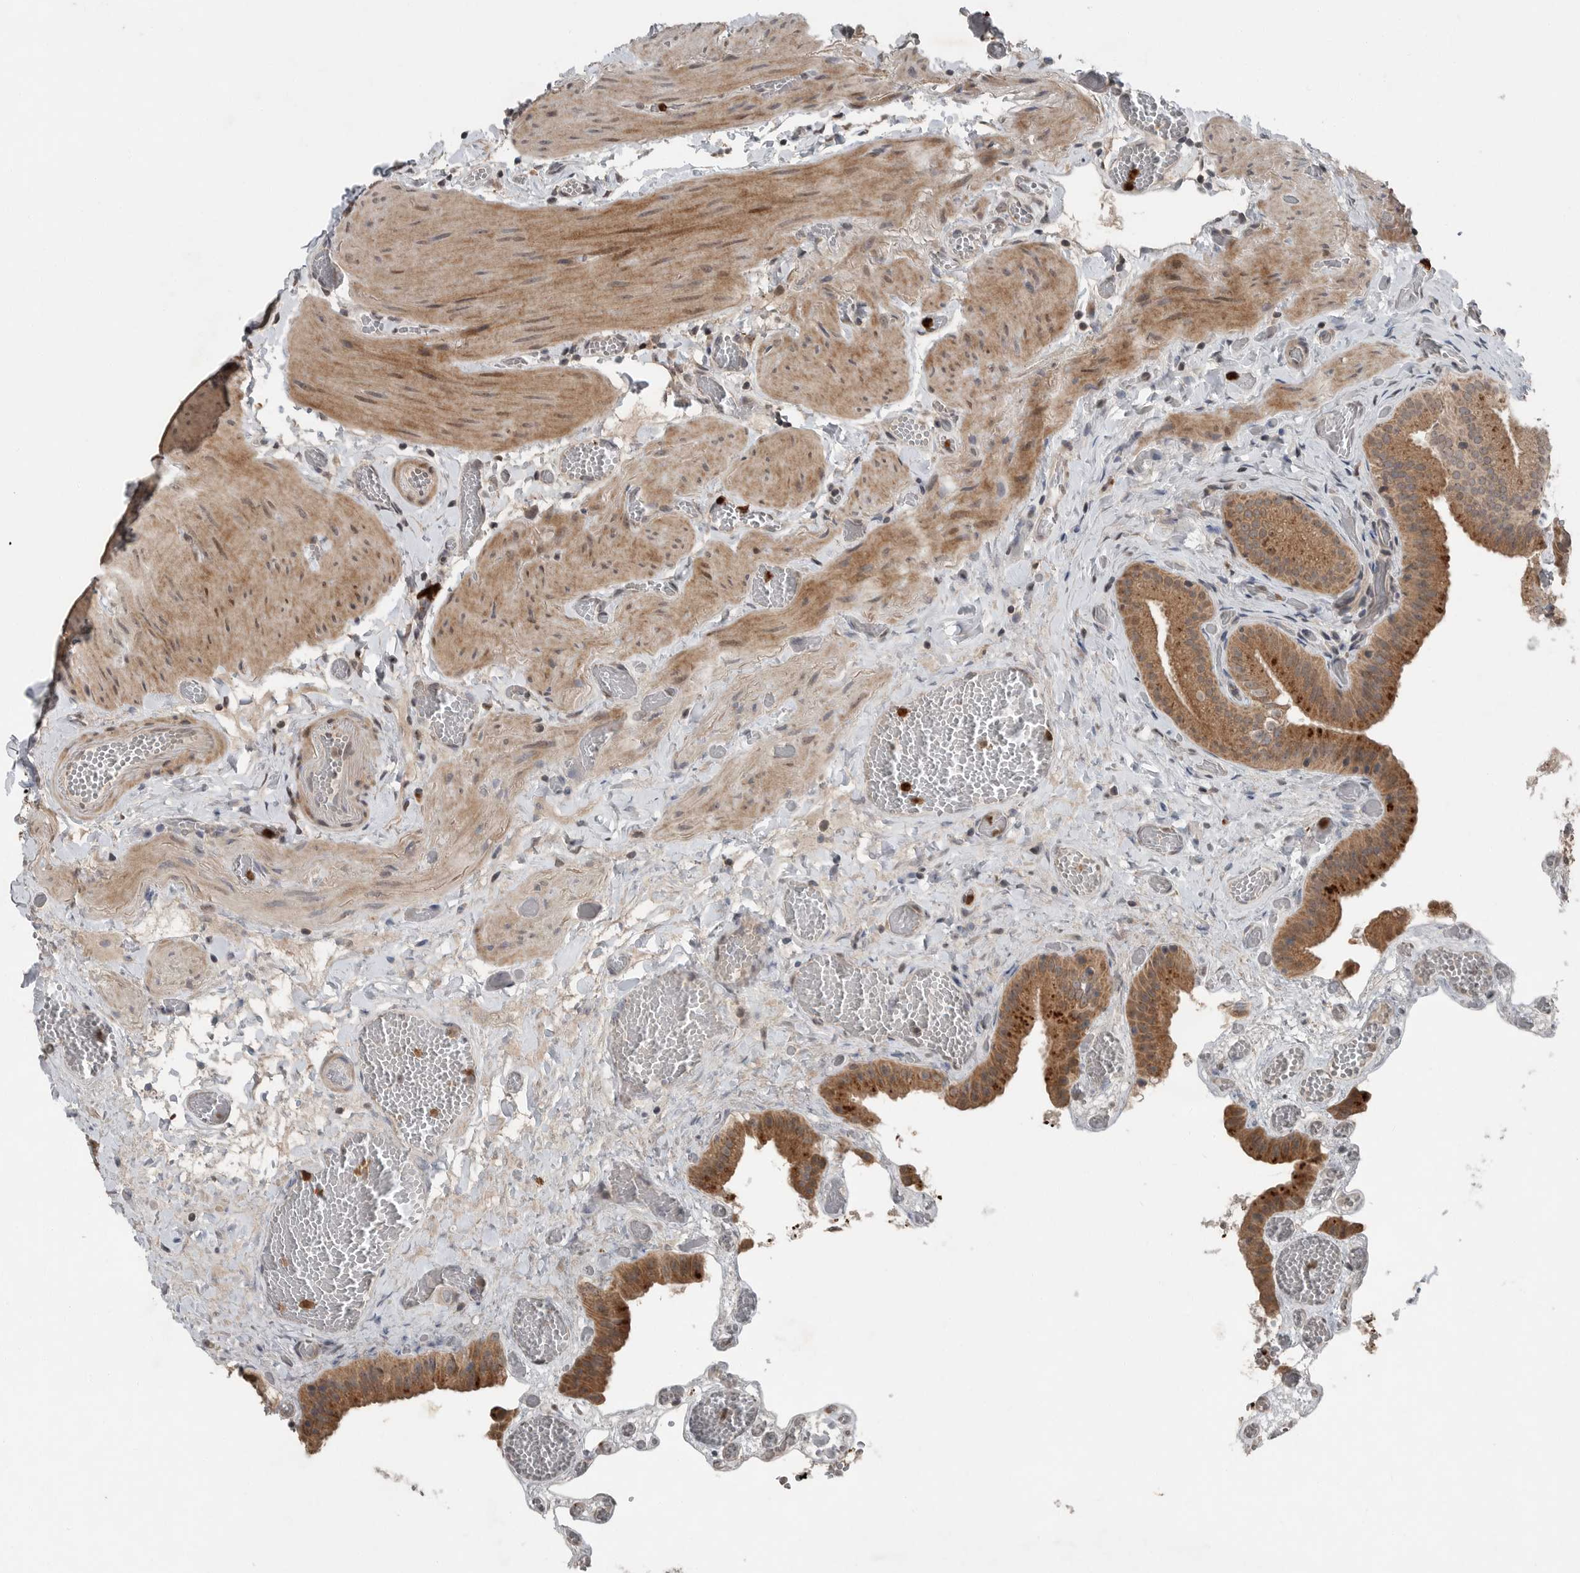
{"staining": {"intensity": "moderate", "quantity": ">75%", "location": "cytoplasmic/membranous"}, "tissue": "gallbladder", "cell_type": "Glandular cells", "image_type": "normal", "snomed": [{"axis": "morphology", "description": "Normal tissue, NOS"}, {"axis": "topography", "description": "Gallbladder"}], "caption": "Protein staining demonstrates moderate cytoplasmic/membranous staining in approximately >75% of glandular cells in benign gallbladder.", "gene": "SCP2", "patient": {"sex": "female", "age": 64}}